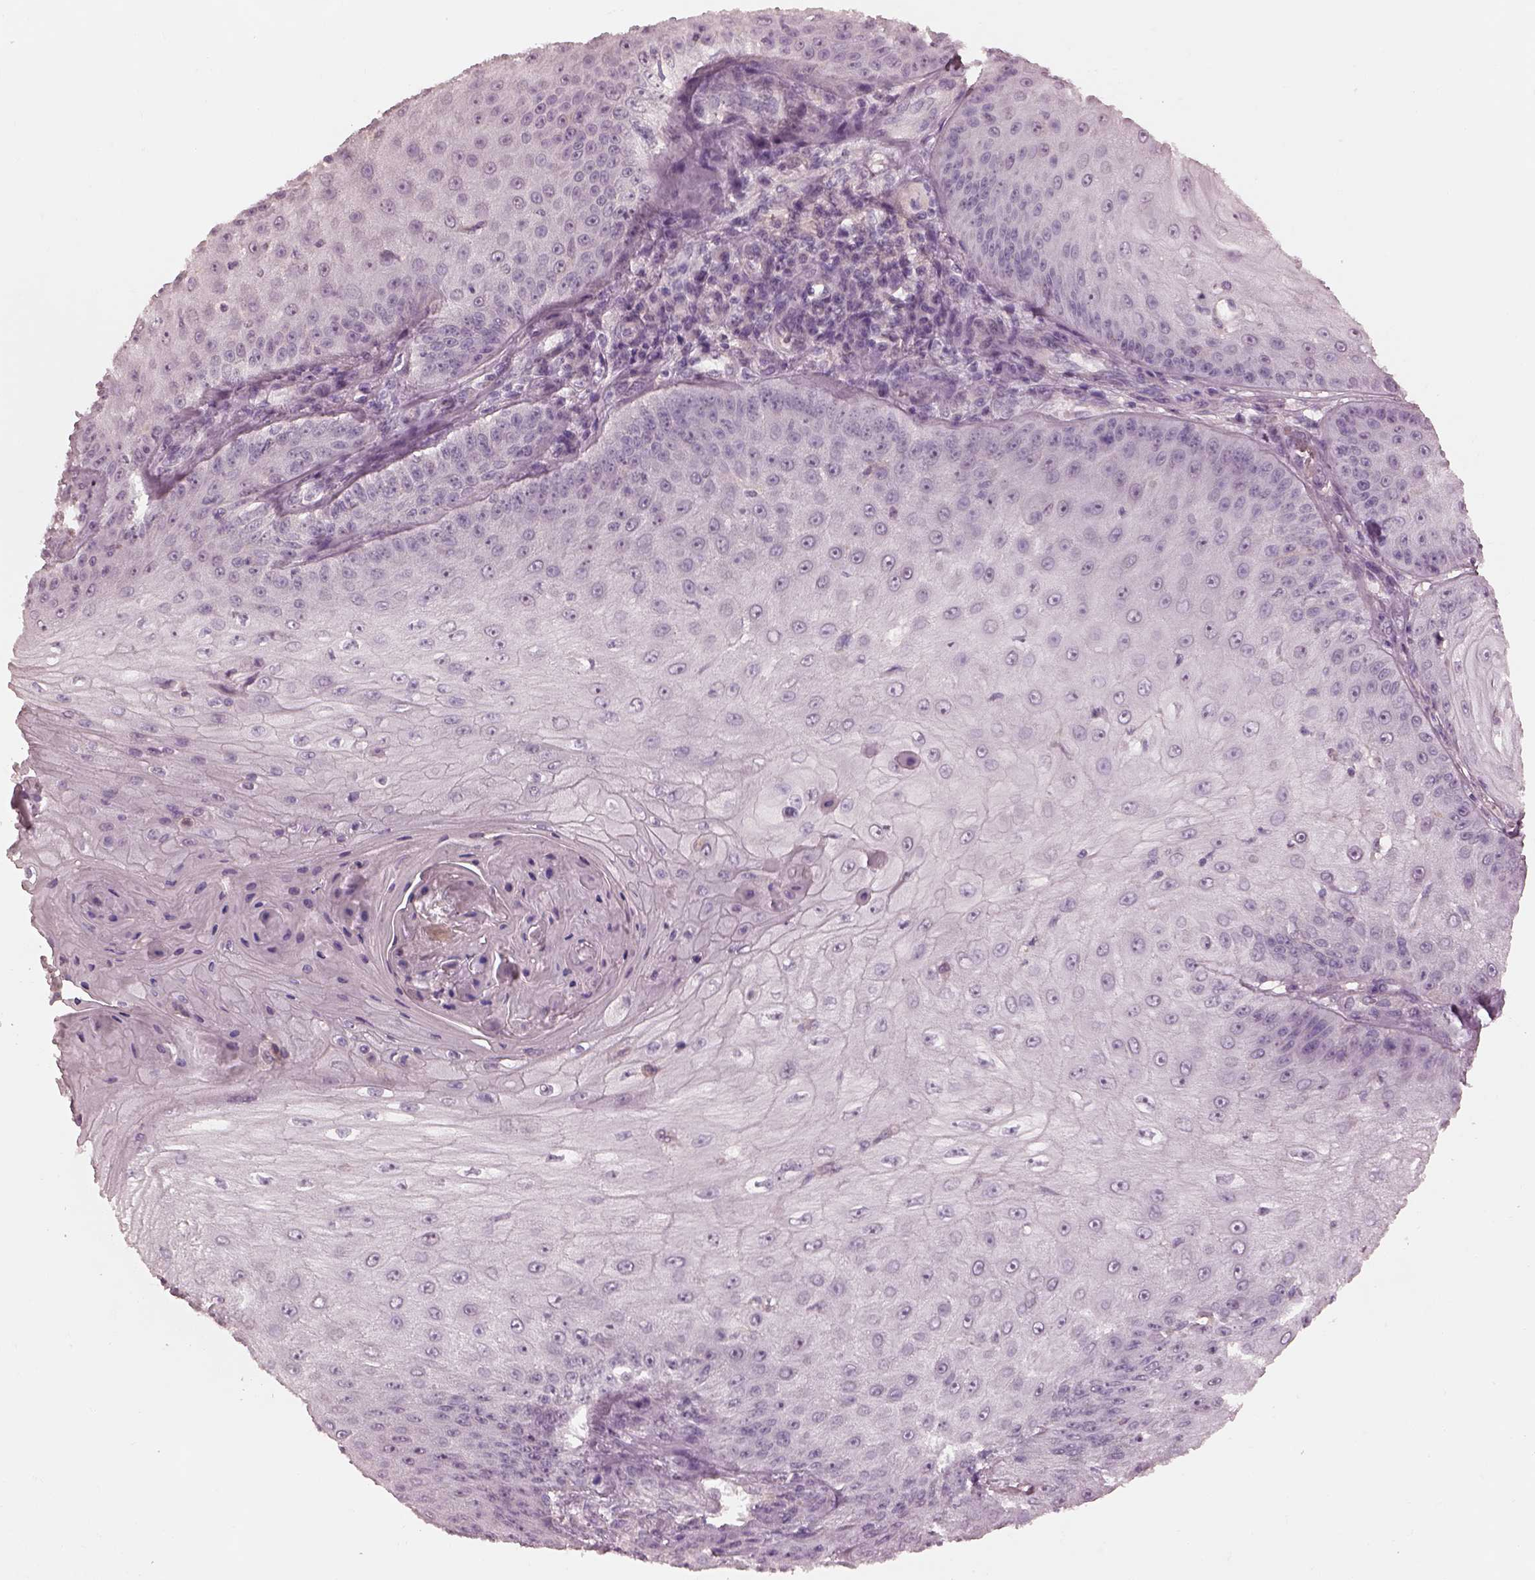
{"staining": {"intensity": "negative", "quantity": "none", "location": "none"}, "tissue": "skin cancer", "cell_type": "Tumor cells", "image_type": "cancer", "snomed": [{"axis": "morphology", "description": "Squamous cell carcinoma, NOS"}, {"axis": "topography", "description": "Skin"}], "caption": "The micrograph shows no staining of tumor cells in skin cancer. (Brightfield microscopy of DAB immunohistochemistry (IHC) at high magnification).", "gene": "PRKACG", "patient": {"sex": "male", "age": 70}}